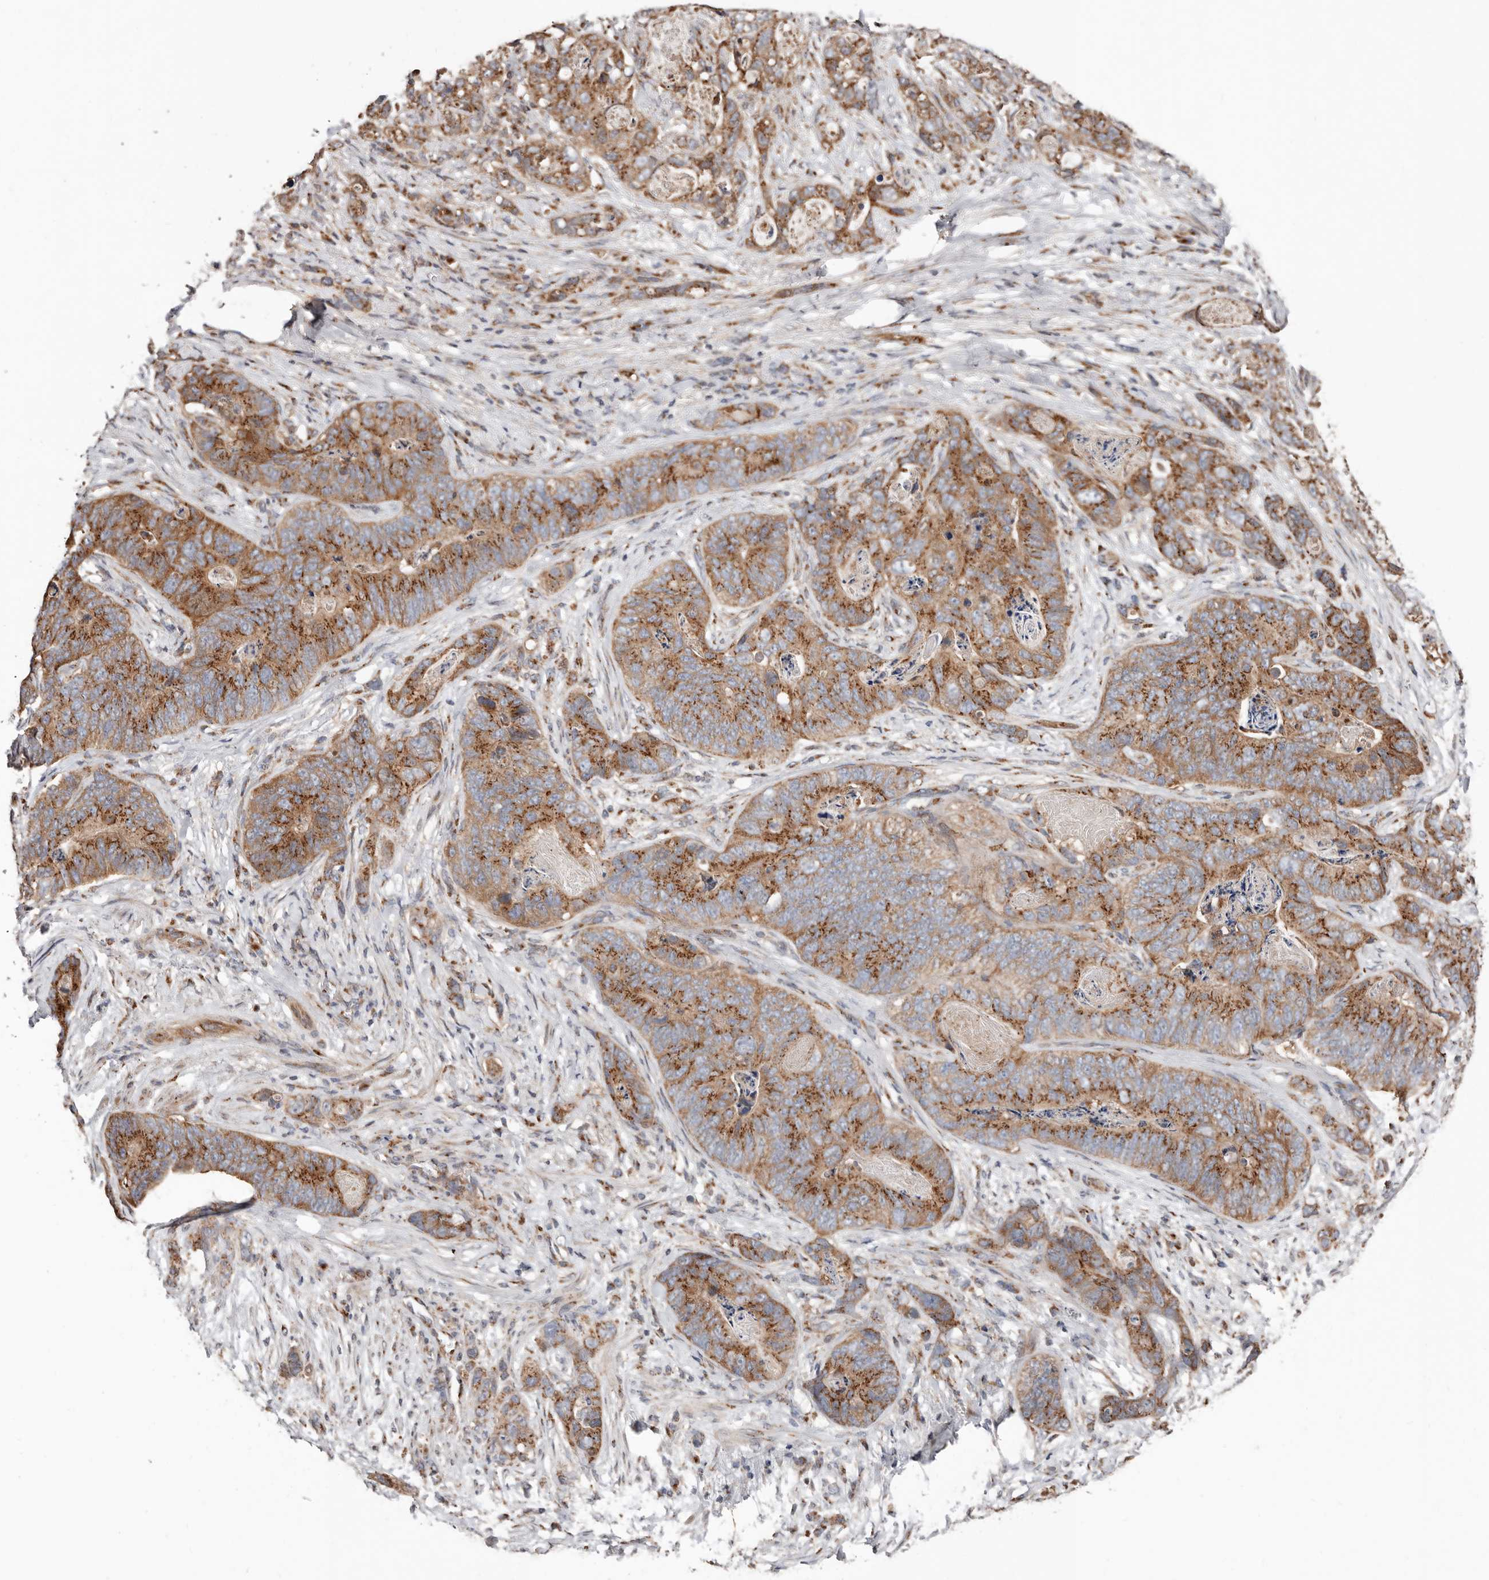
{"staining": {"intensity": "moderate", "quantity": ">75%", "location": "cytoplasmic/membranous"}, "tissue": "stomach cancer", "cell_type": "Tumor cells", "image_type": "cancer", "snomed": [{"axis": "morphology", "description": "Normal tissue, NOS"}, {"axis": "morphology", "description": "Adenocarcinoma, NOS"}, {"axis": "topography", "description": "Stomach"}], "caption": "Immunohistochemistry (IHC) micrograph of human stomach cancer stained for a protein (brown), which reveals medium levels of moderate cytoplasmic/membranous positivity in about >75% of tumor cells.", "gene": "COG1", "patient": {"sex": "female", "age": 89}}